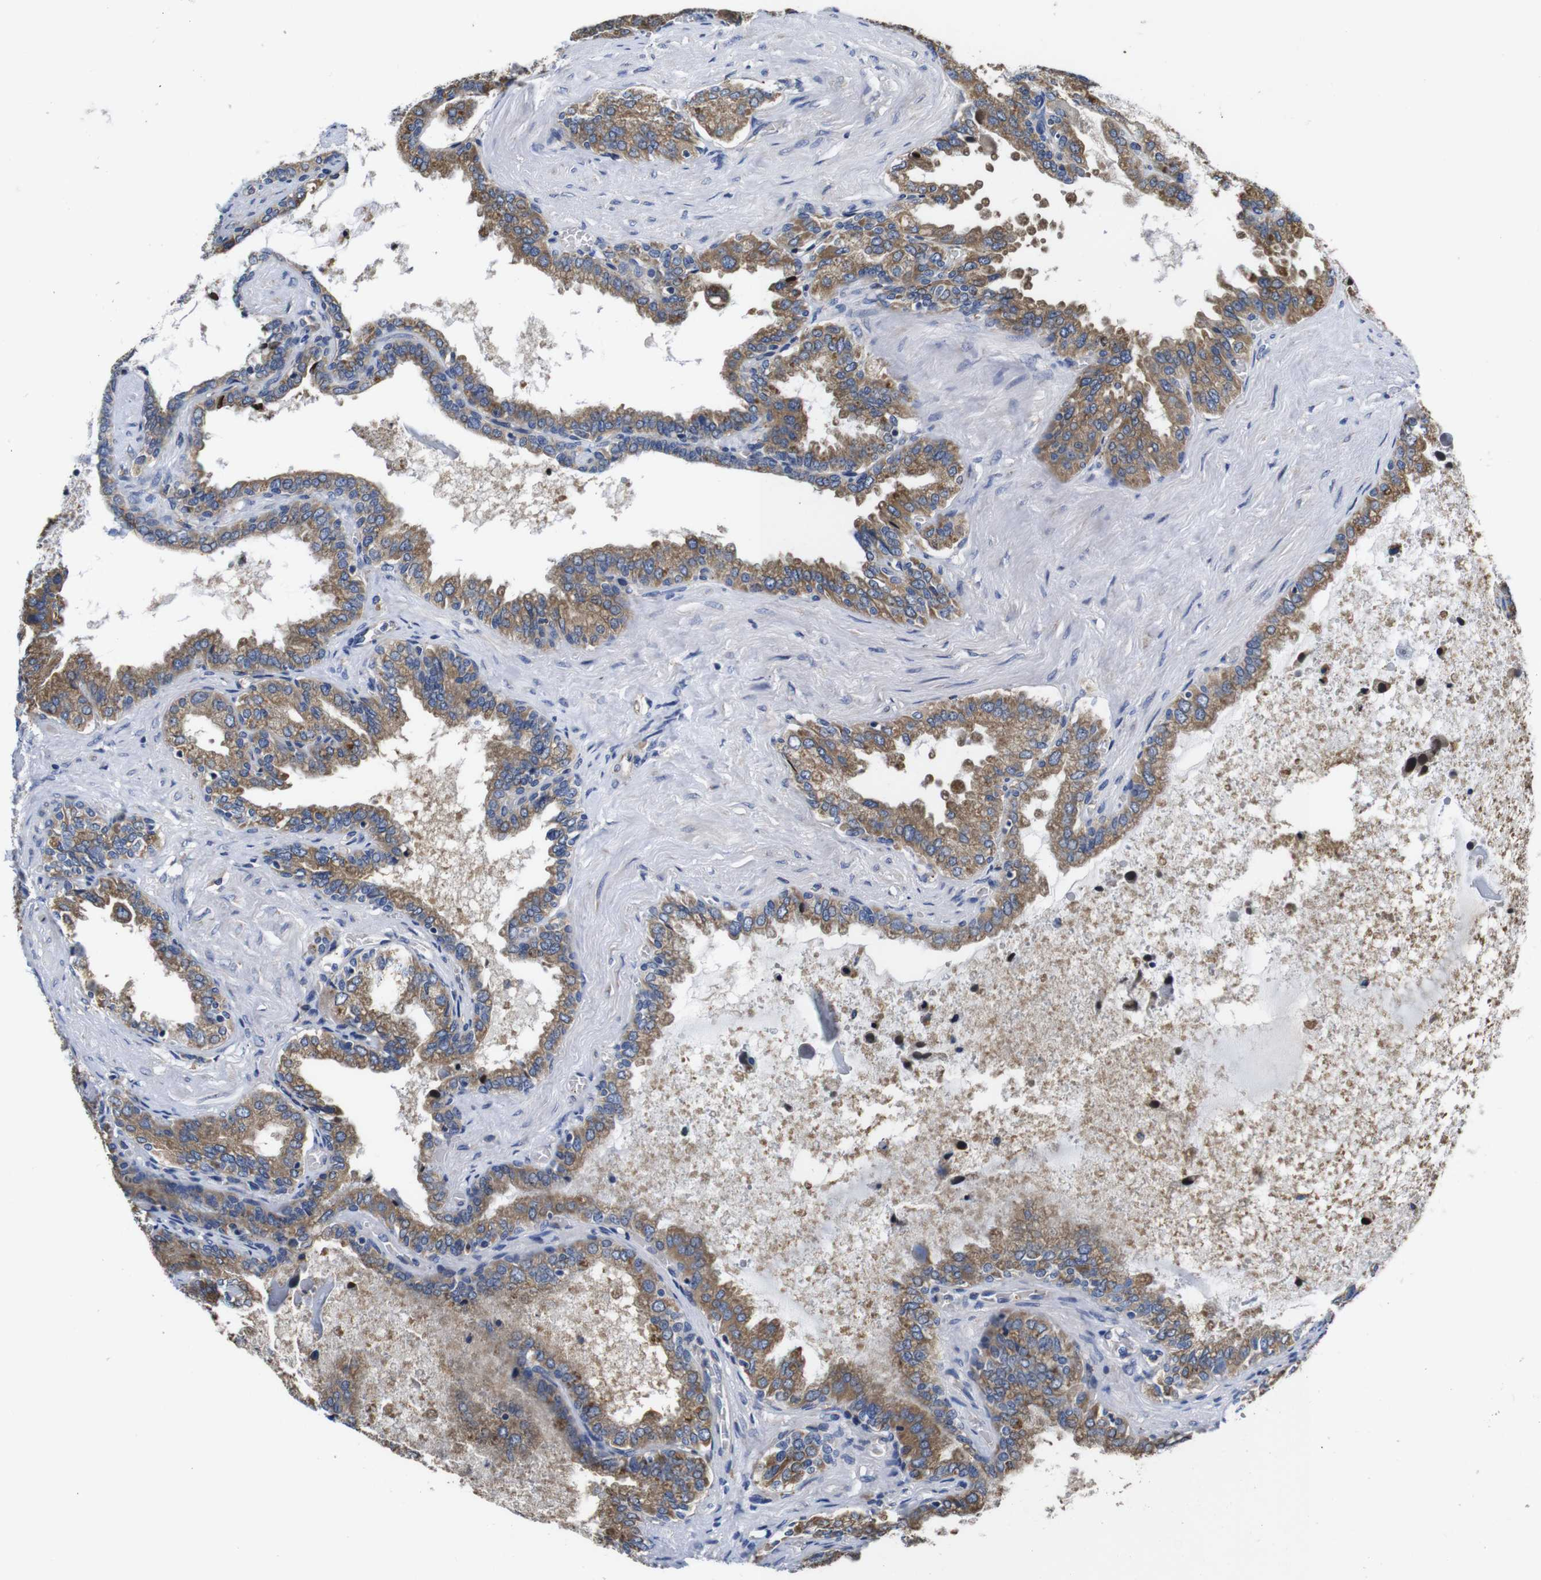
{"staining": {"intensity": "moderate", "quantity": ">75%", "location": "cytoplasmic/membranous"}, "tissue": "seminal vesicle", "cell_type": "Glandular cells", "image_type": "normal", "snomed": [{"axis": "morphology", "description": "Normal tissue, NOS"}, {"axis": "topography", "description": "Seminal veicle"}], "caption": "A micrograph showing moderate cytoplasmic/membranous staining in about >75% of glandular cells in normal seminal vesicle, as visualized by brown immunohistochemical staining.", "gene": "MARCHF7", "patient": {"sex": "male", "age": 46}}